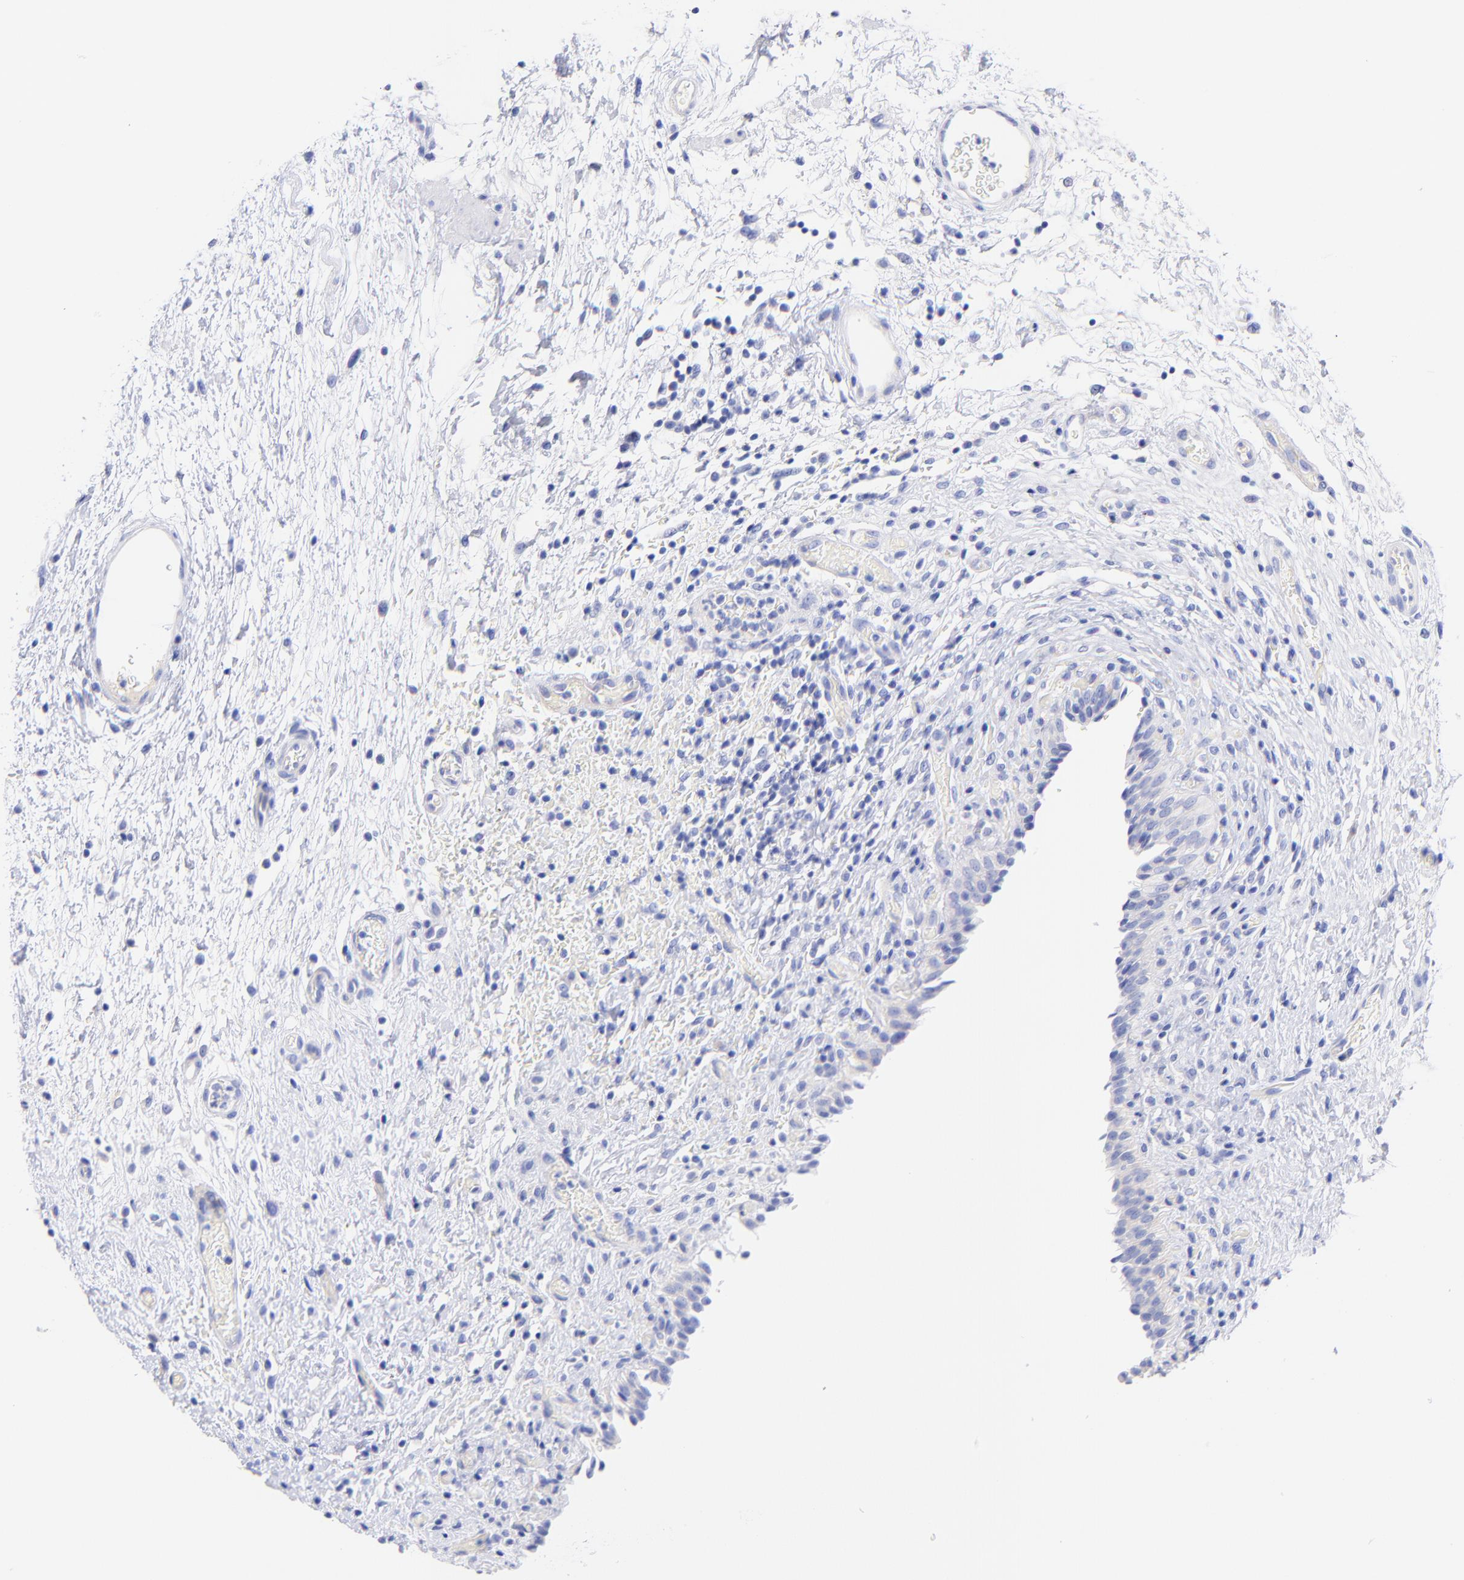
{"staining": {"intensity": "negative", "quantity": "none", "location": "none"}, "tissue": "urinary bladder", "cell_type": "Urothelial cells", "image_type": "normal", "snomed": [{"axis": "morphology", "description": "Normal tissue, NOS"}, {"axis": "topography", "description": "Urinary bladder"}], "caption": "IHC of unremarkable human urinary bladder reveals no positivity in urothelial cells.", "gene": "GPHN", "patient": {"sex": "male", "age": 51}}